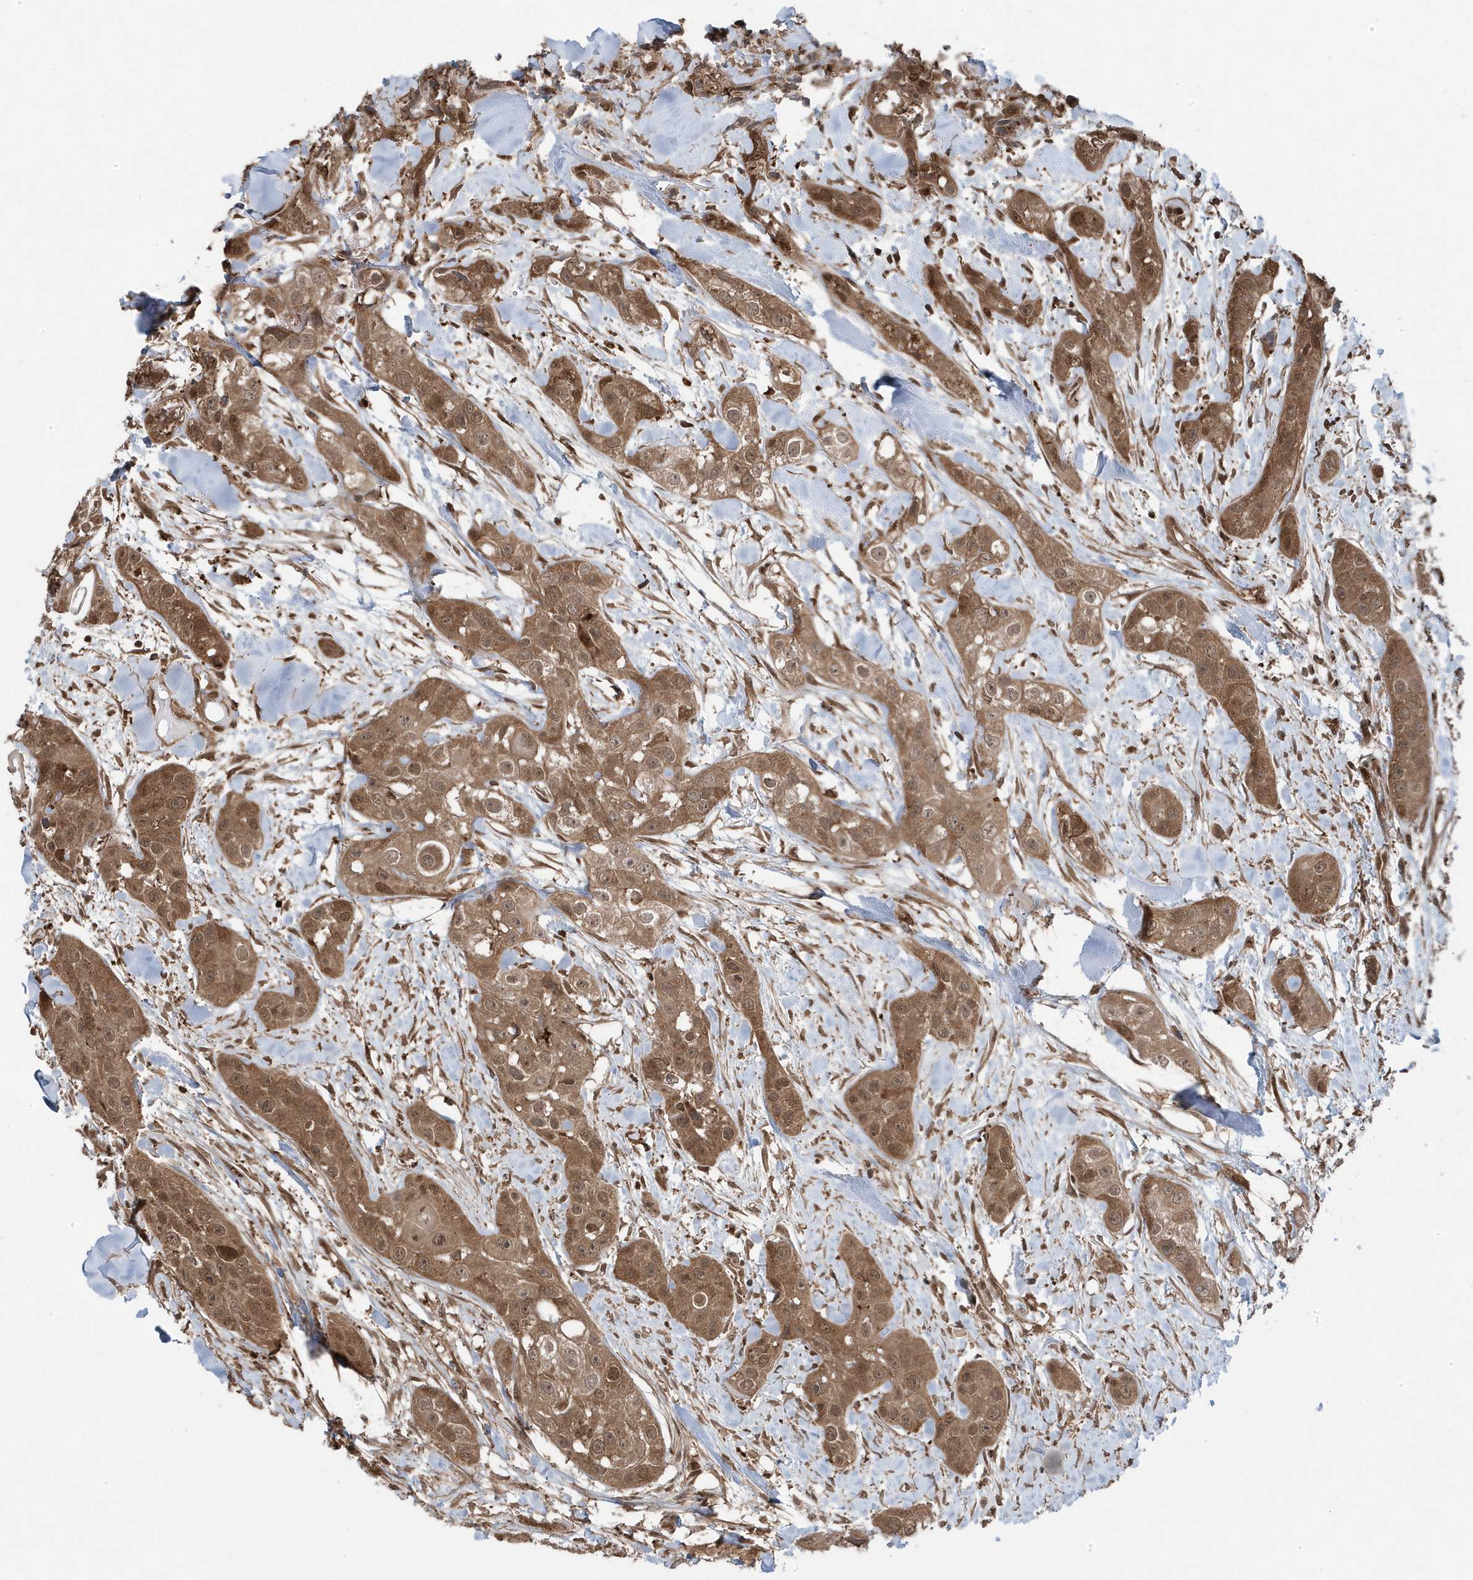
{"staining": {"intensity": "moderate", "quantity": ">75%", "location": "cytoplasmic/membranous,nuclear"}, "tissue": "head and neck cancer", "cell_type": "Tumor cells", "image_type": "cancer", "snomed": [{"axis": "morphology", "description": "Normal tissue, NOS"}, {"axis": "morphology", "description": "Squamous cell carcinoma, NOS"}, {"axis": "topography", "description": "Skeletal muscle"}, {"axis": "topography", "description": "Head-Neck"}], "caption": "This histopathology image exhibits immunohistochemistry (IHC) staining of squamous cell carcinoma (head and neck), with medium moderate cytoplasmic/membranous and nuclear positivity in approximately >75% of tumor cells.", "gene": "MAPK1IP1L", "patient": {"sex": "male", "age": 51}}